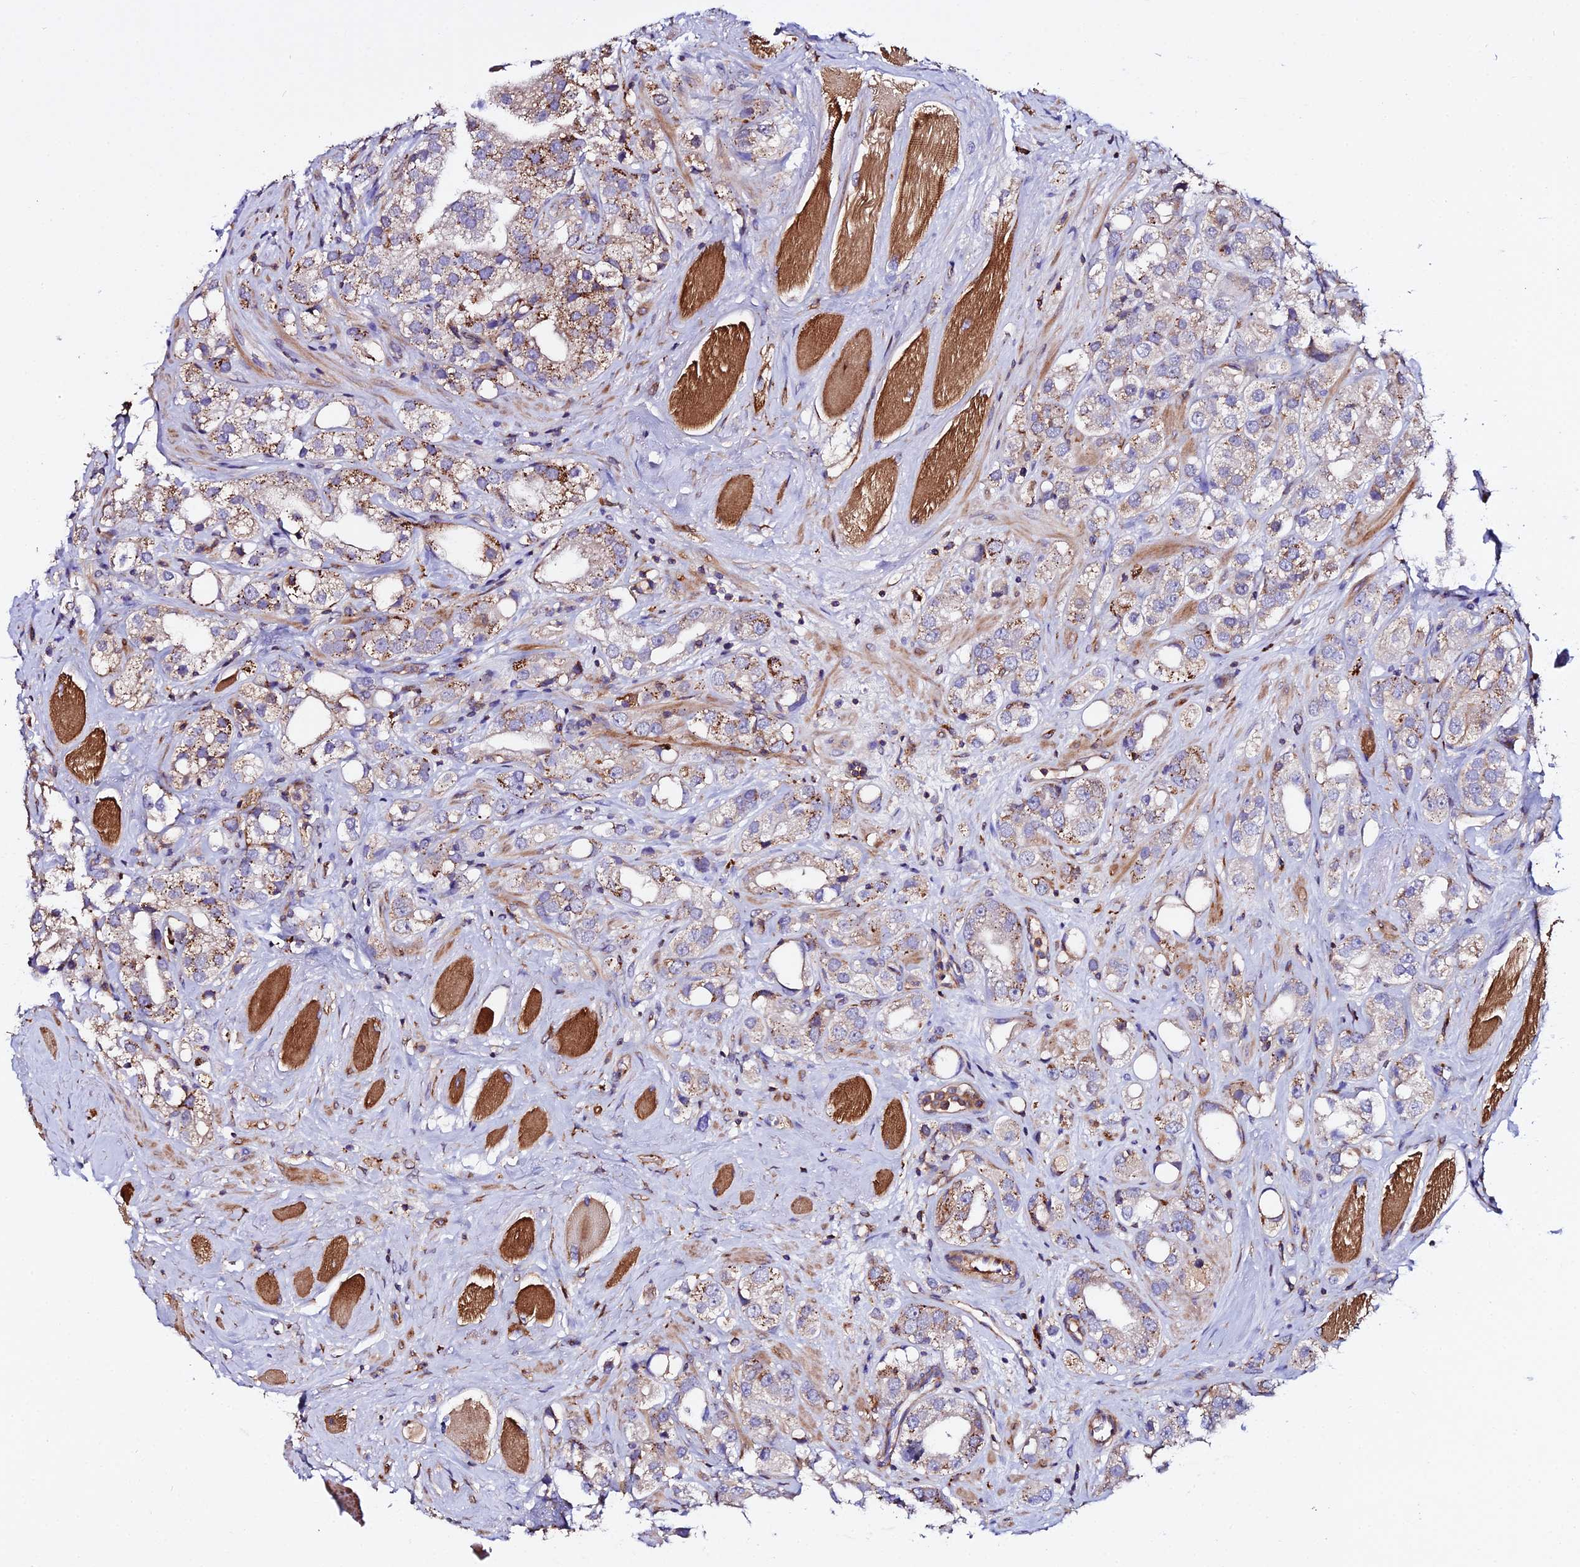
{"staining": {"intensity": "moderate", "quantity": ">75%", "location": "cytoplasmic/membranous"}, "tissue": "prostate cancer", "cell_type": "Tumor cells", "image_type": "cancer", "snomed": [{"axis": "morphology", "description": "Adenocarcinoma, NOS"}, {"axis": "topography", "description": "Prostate"}], "caption": "Brown immunohistochemical staining in human prostate adenocarcinoma reveals moderate cytoplasmic/membranous positivity in approximately >75% of tumor cells.", "gene": "TRPV2", "patient": {"sex": "male", "age": 79}}